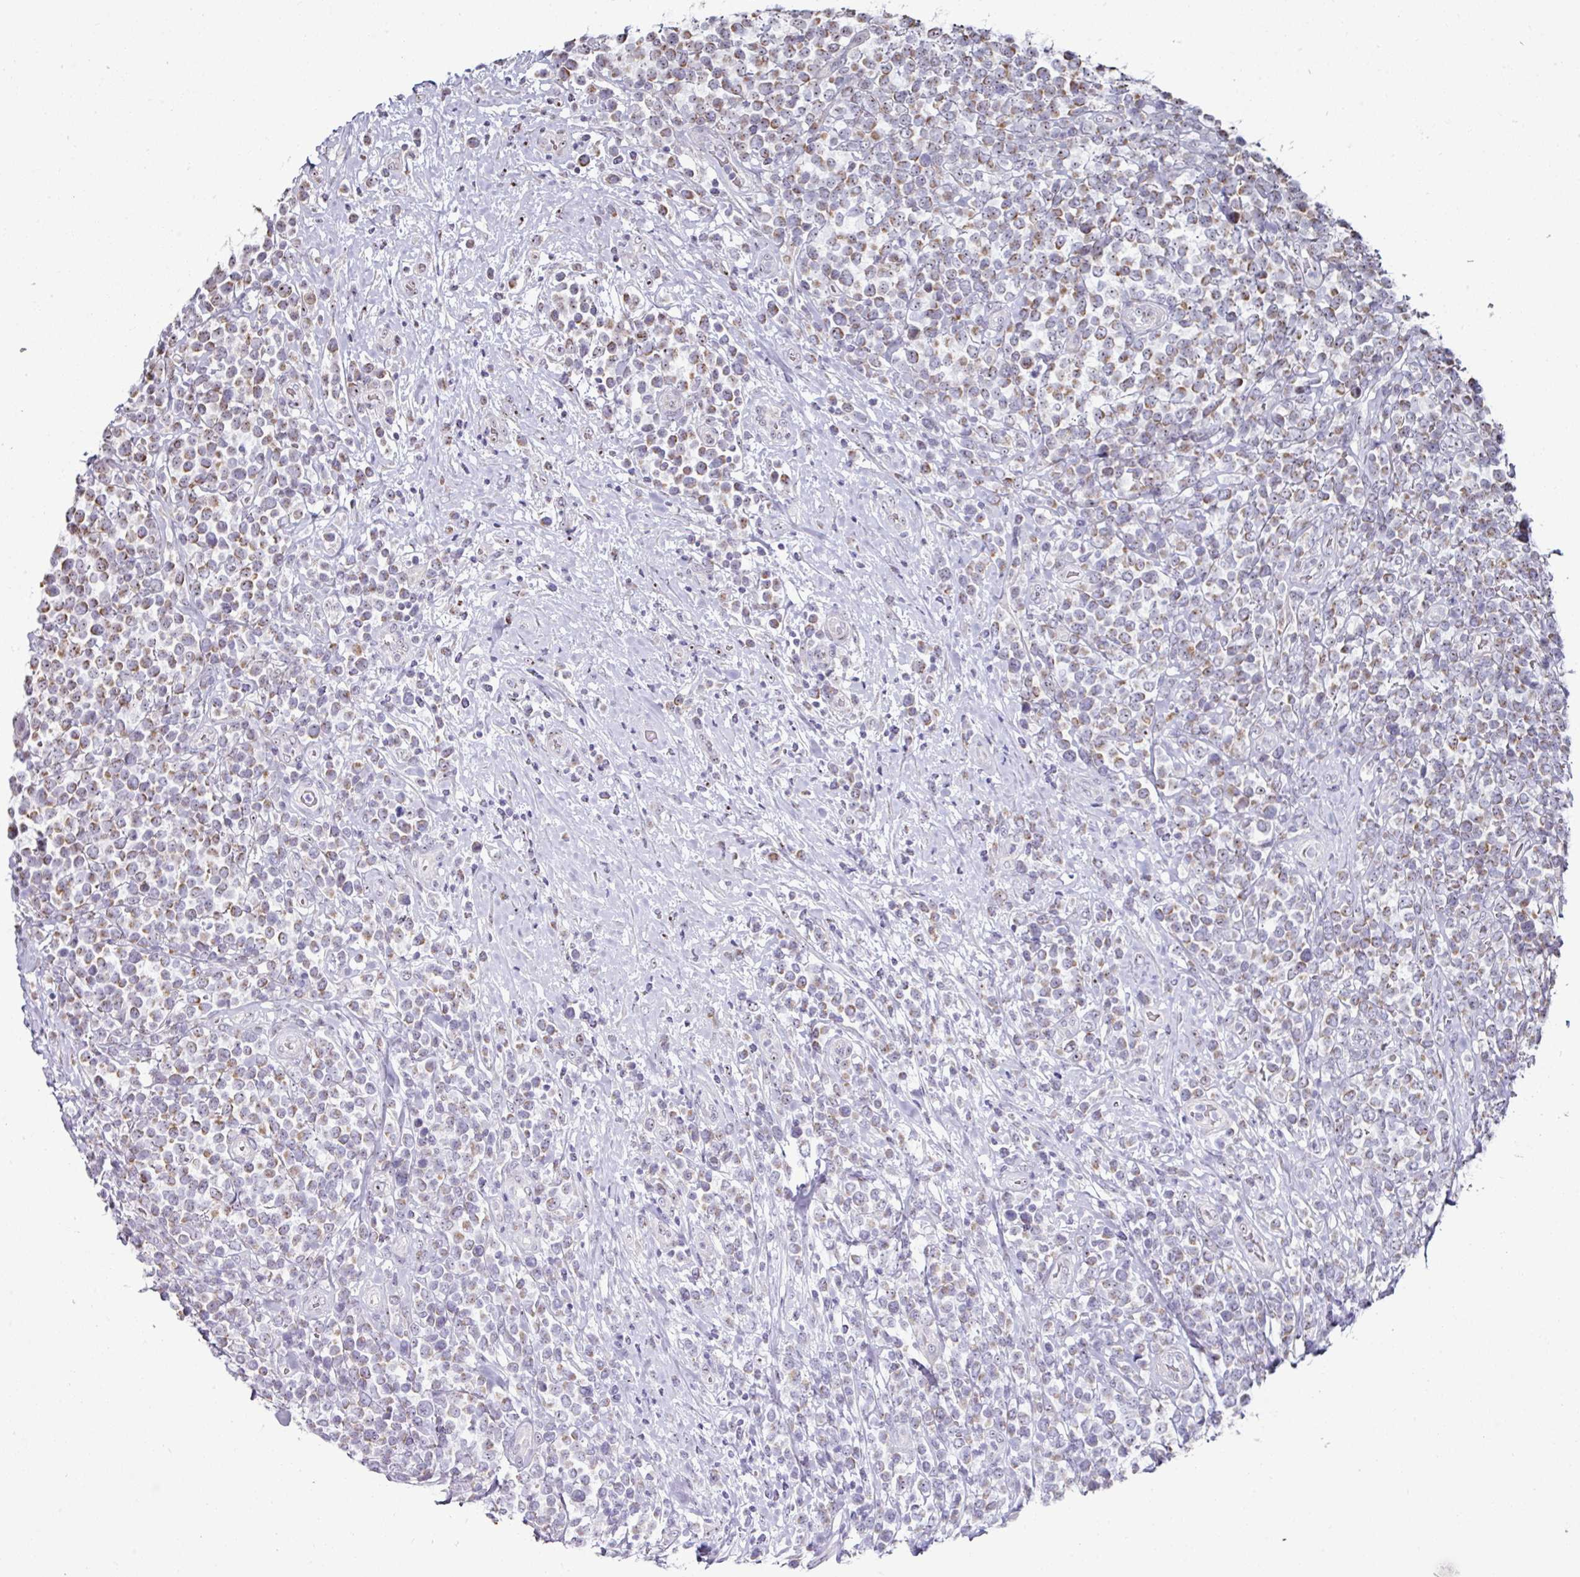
{"staining": {"intensity": "moderate", "quantity": "25%-75%", "location": "cytoplasmic/membranous,nuclear"}, "tissue": "lymphoma", "cell_type": "Tumor cells", "image_type": "cancer", "snomed": [{"axis": "morphology", "description": "Malignant lymphoma, non-Hodgkin's type, High grade"}, {"axis": "topography", "description": "Soft tissue"}], "caption": "An IHC histopathology image of tumor tissue is shown. Protein staining in brown labels moderate cytoplasmic/membranous and nuclear positivity in high-grade malignant lymphoma, non-Hodgkin's type within tumor cells. (DAB IHC, brown staining for protein, blue staining for nuclei).", "gene": "NACC2", "patient": {"sex": "female", "age": 56}}